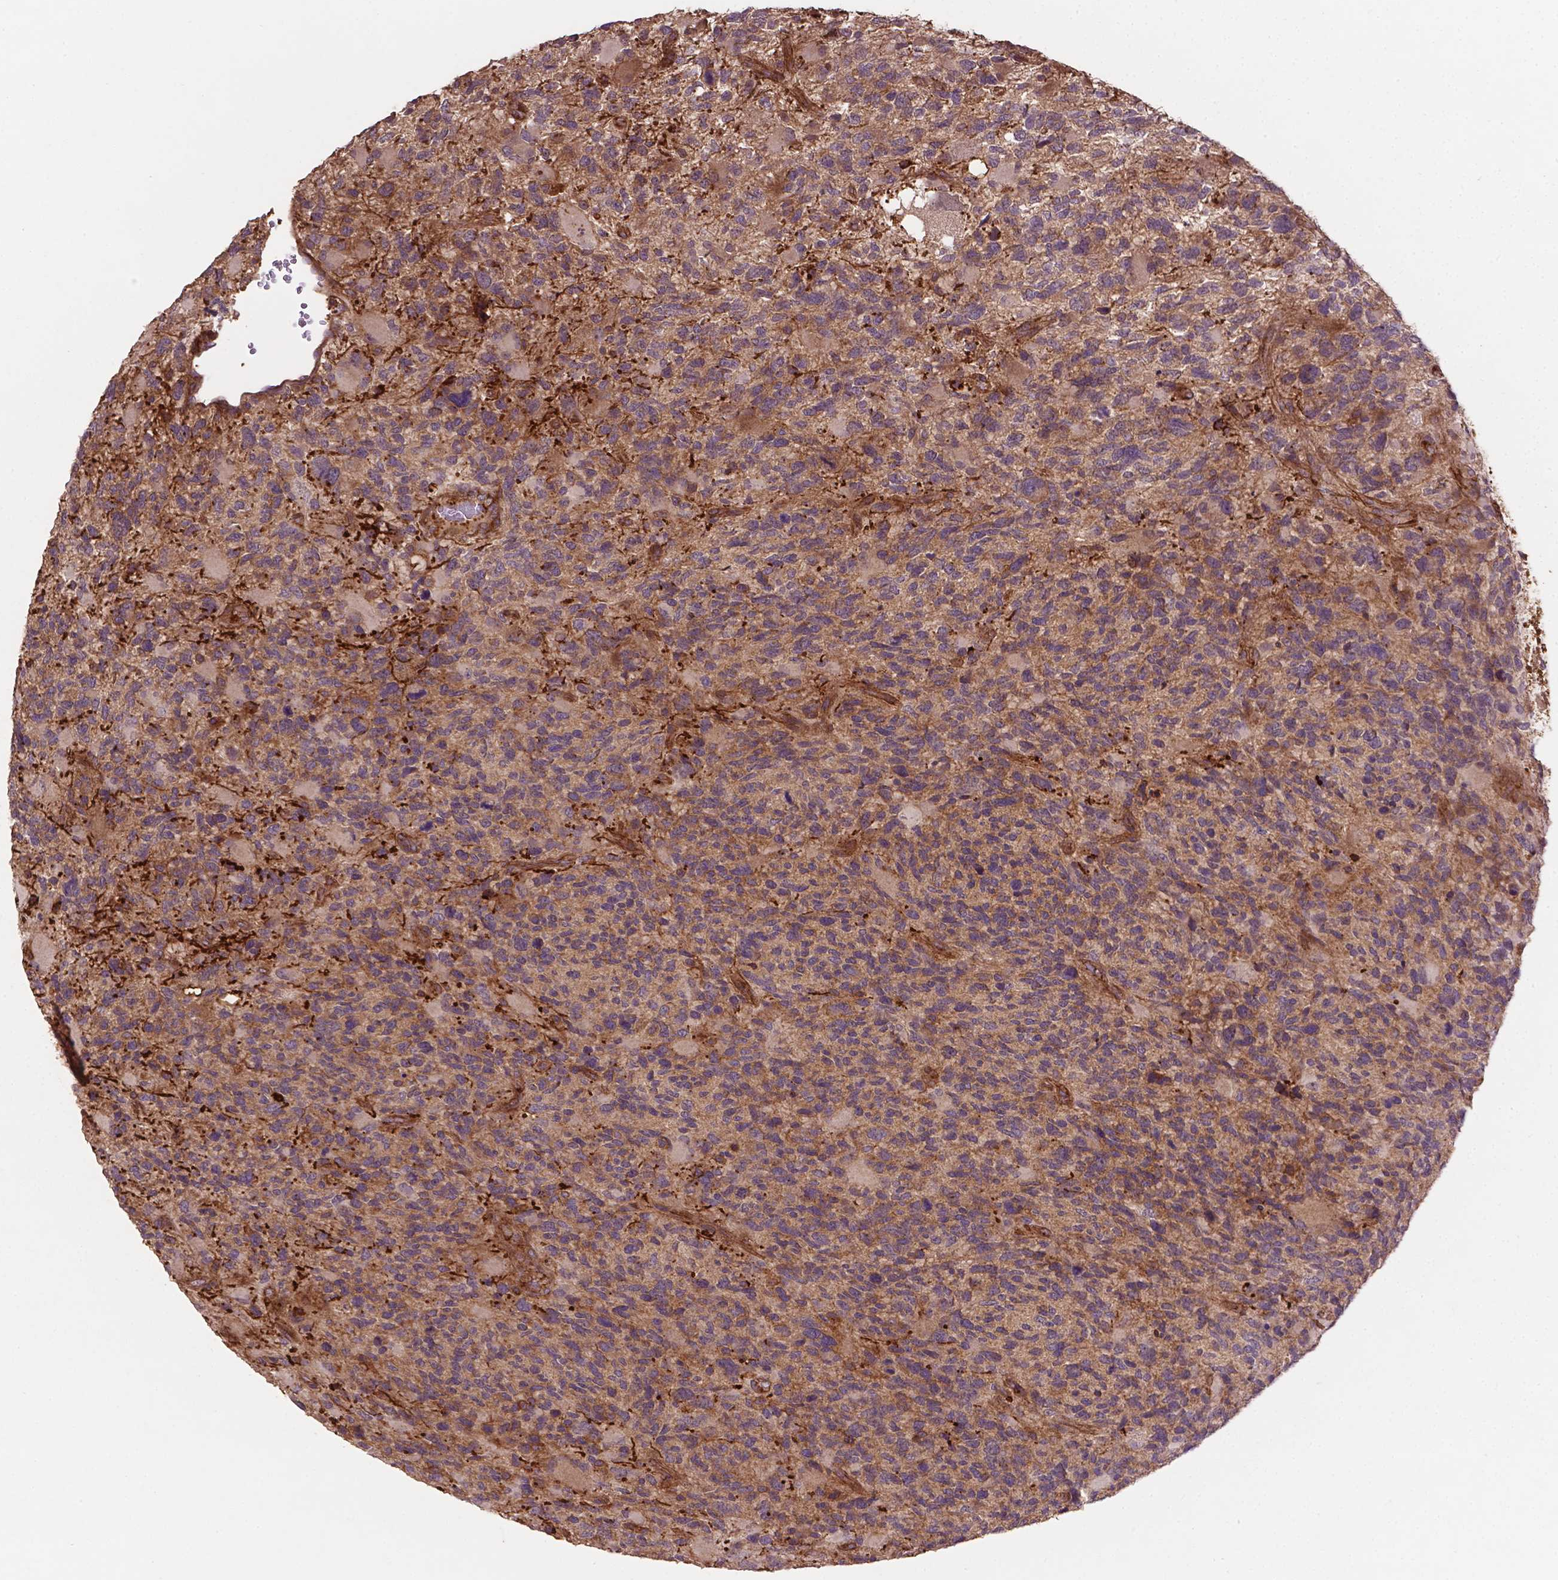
{"staining": {"intensity": "weak", "quantity": "<25%", "location": "cytoplasmic/membranous"}, "tissue": "glioma", "cell_type": "Tumor cells", "image_type": "cancer", "snomed": [{"axis": "morphology", "description": "Glioma, malignant, High grade"}, {"axis": "topography", "description": "Brain"}], "caption": "This is an IHC photomicrograph of human glioma. There is no staining in tumor cells.", "gene": "ZMYND19", "patient": {"sex": "female", "age": 71}}